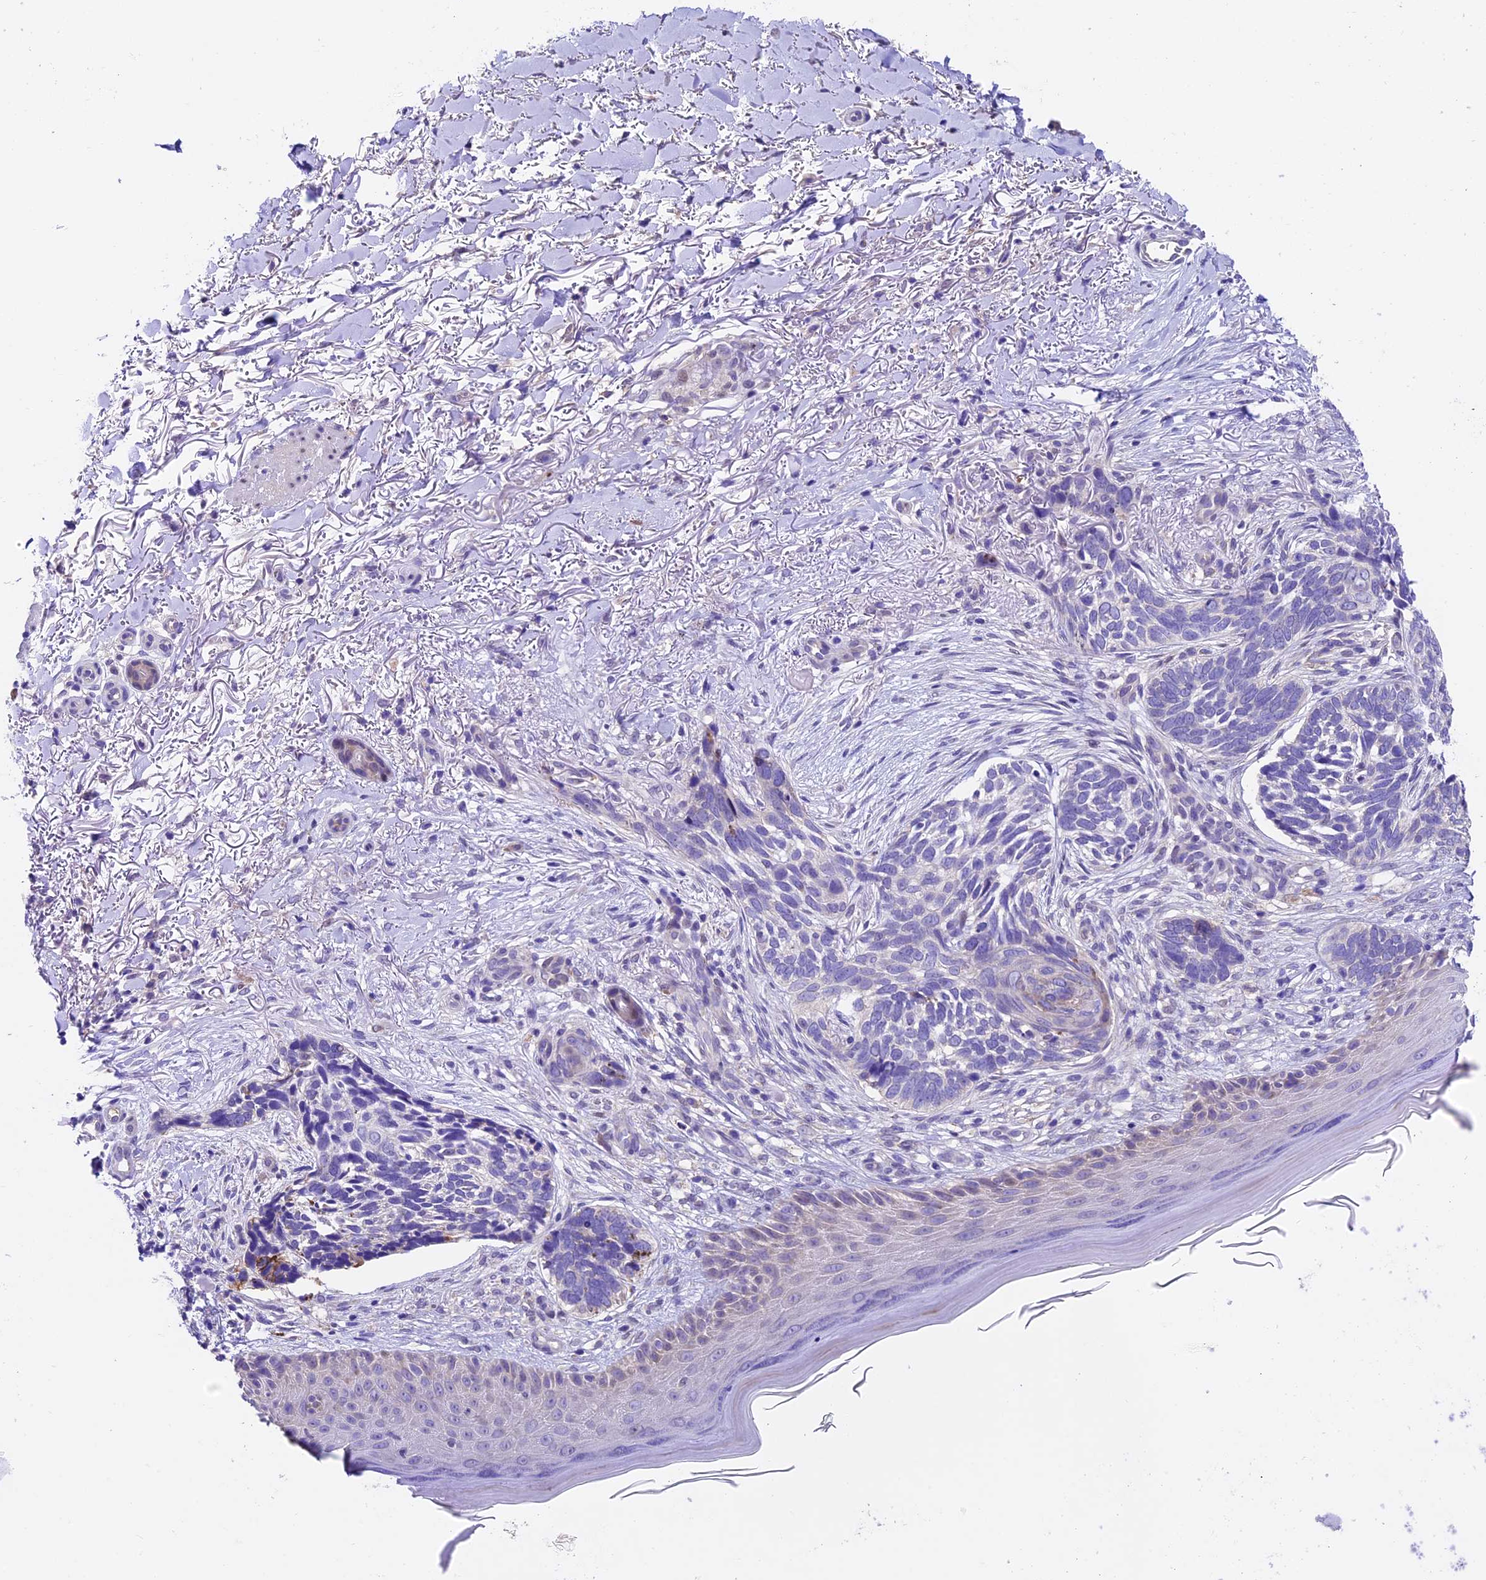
{"staining": {"intensity": "negative", "quantity": "none", "location": "none"}, "tissue": "skin cancer", "cell_type": "Tumor cells", "image_type": "cancer", "snomed": [{"axis": "morphology", "description": "Normal tissue, NOS"}, {"axis": "morphology", "description": "Basal cell carcinoma"}, {"axis": "topography", "description": "Skin"}], "caption": "Basal cell carcinoma (skin) stained for a protein using immunohistochemistry (IHC) displays no positivity tumor cells.", "gene": "SBNO2", "patient": {"sex": "female", "age": 67}}